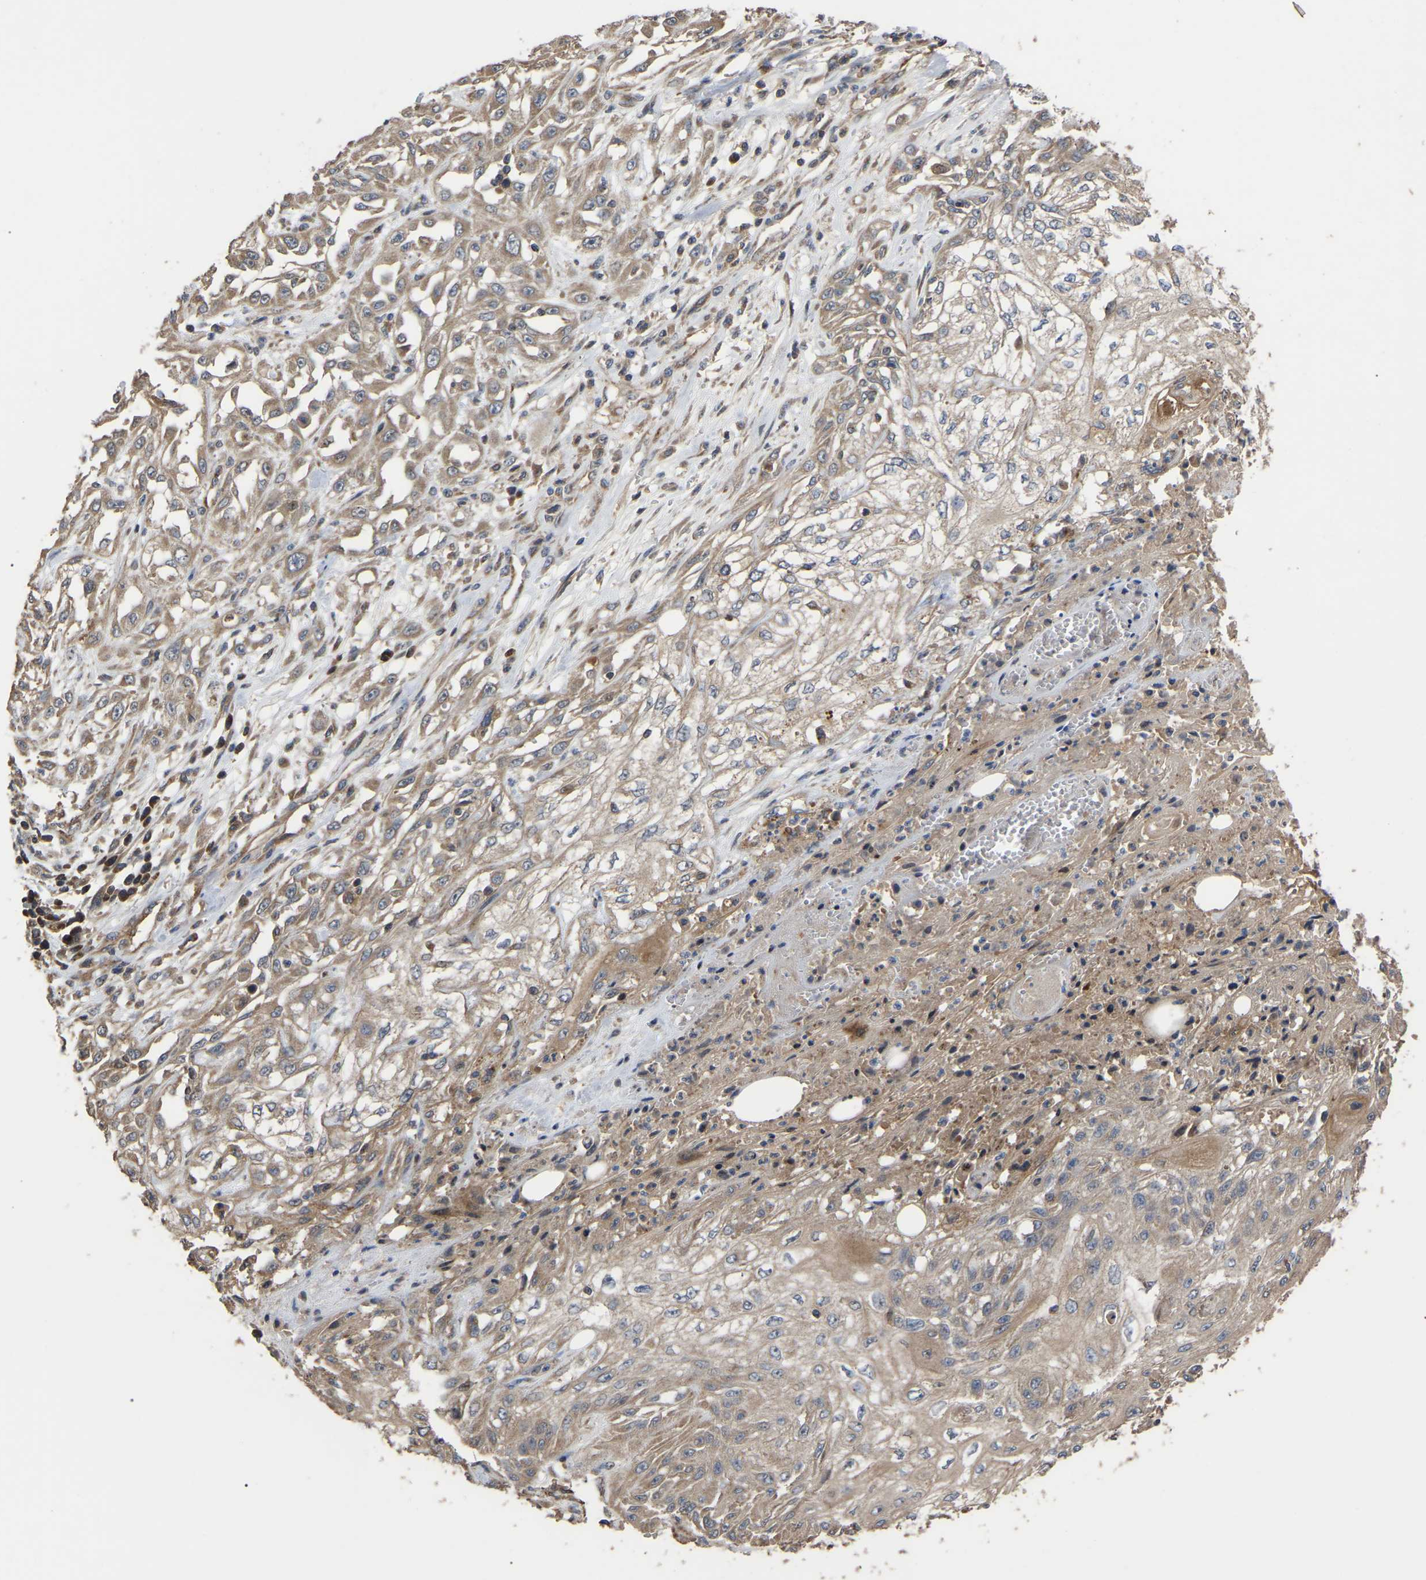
{"staining": {"intensity": "weak", "quantity": ">75%", "location": "cytoplasmic/membranous"}, "tissue": "skin cancer", "cell_type": "Tumor cells", "image_type": "cancer", "snomed": [{"axis": "morphology", "description": "Squamous cell carcinoma, NOS"}, {"axis": "morphology", "description": "Squamous cell carcinoma, metastatic, NOS"}, {"axis": "topography", "description": "Skin"}, {"axis": "topography", "description": "Lymph node"}], "caption": "Protein staining demonstrates weak cytoplasmic/membranous expression in approximately >75% of tumor cells in squamous cell carcinoma (skin).", "gene": "GCC1", "patient": {"sex": "male", "age": 75}}